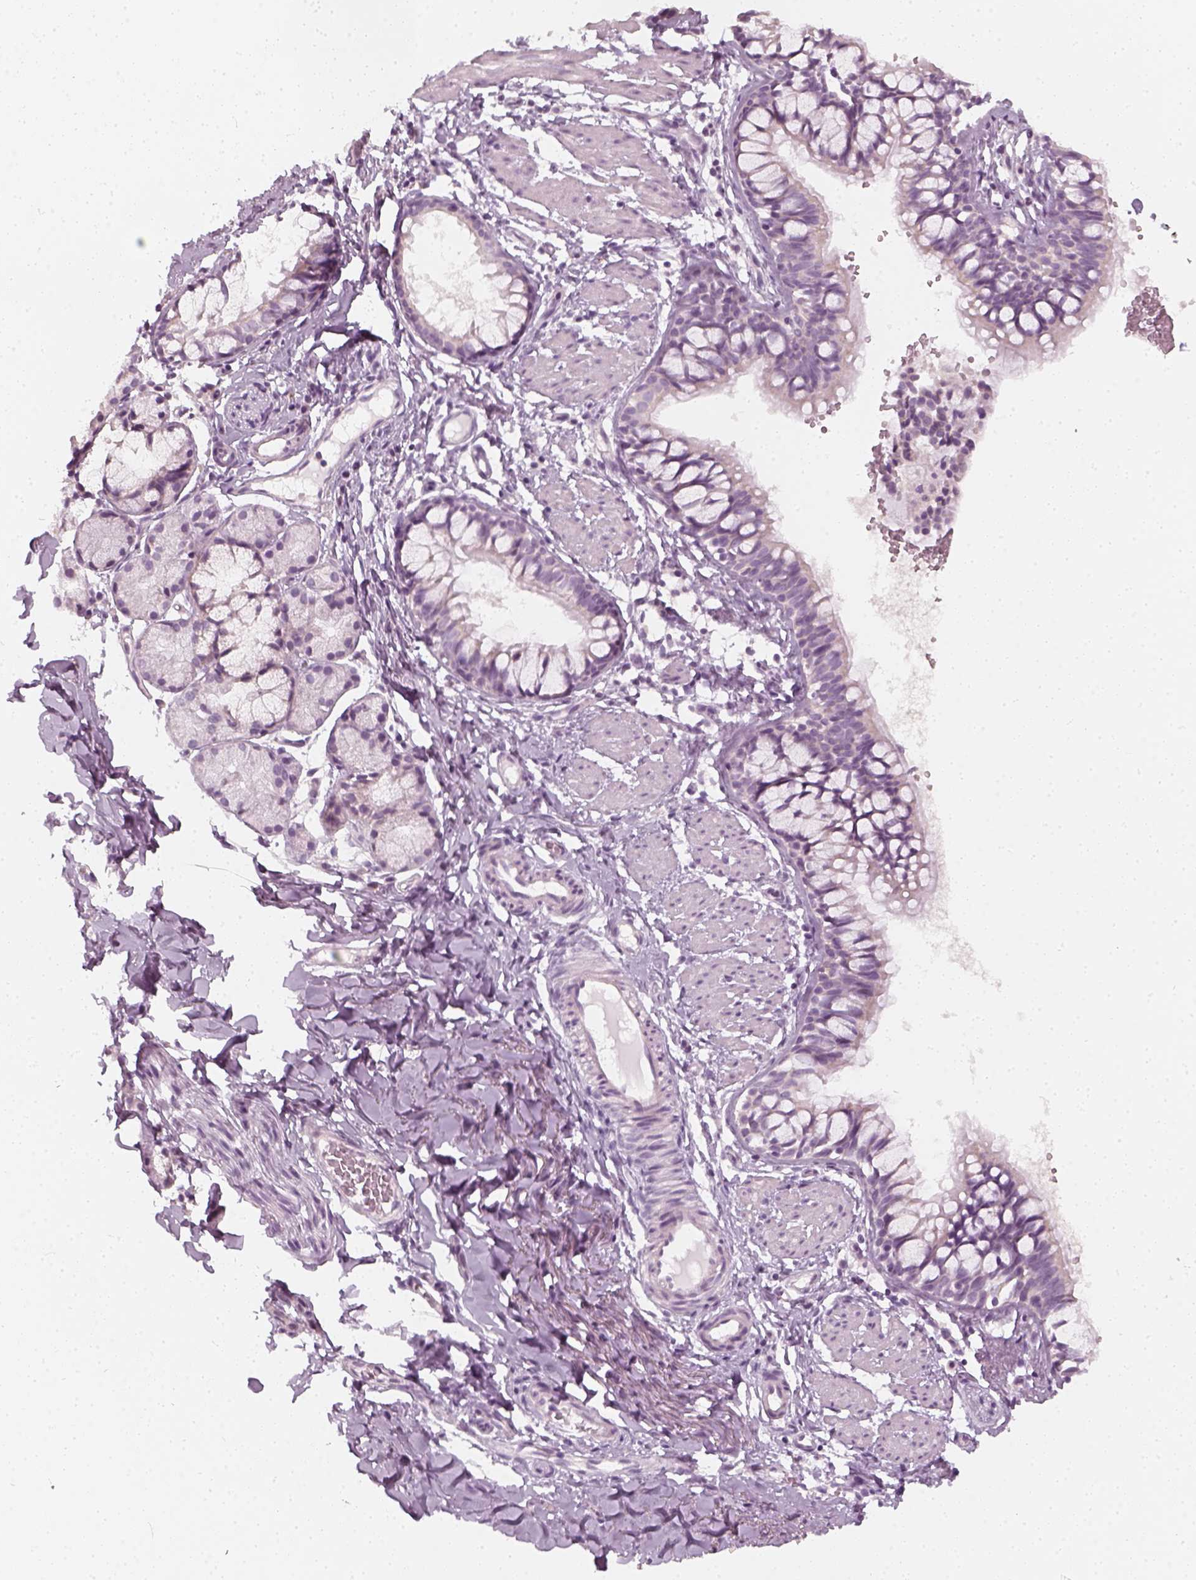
{"staining": {"intensity": "negative", "quantity": "none", "location": "none"}, "tissue": "bronchus", "cell_type": "Respiratory epithelial cells", "image_type": "normal", "snomed": [{"axis": "morphology", "description": "Normal tissue, NOS"}, {"axis": "topography", "description": "Bronchus"}], "caption": "Respiratory epithelial cells show no significant protein expression in normal bronchus. (Brightfield microscopy of DAB (3,3'-diaminobenzidine) IHC at high magnification).", "gene": "PRAME", "patient": {"sex": "male", "age": 1}}